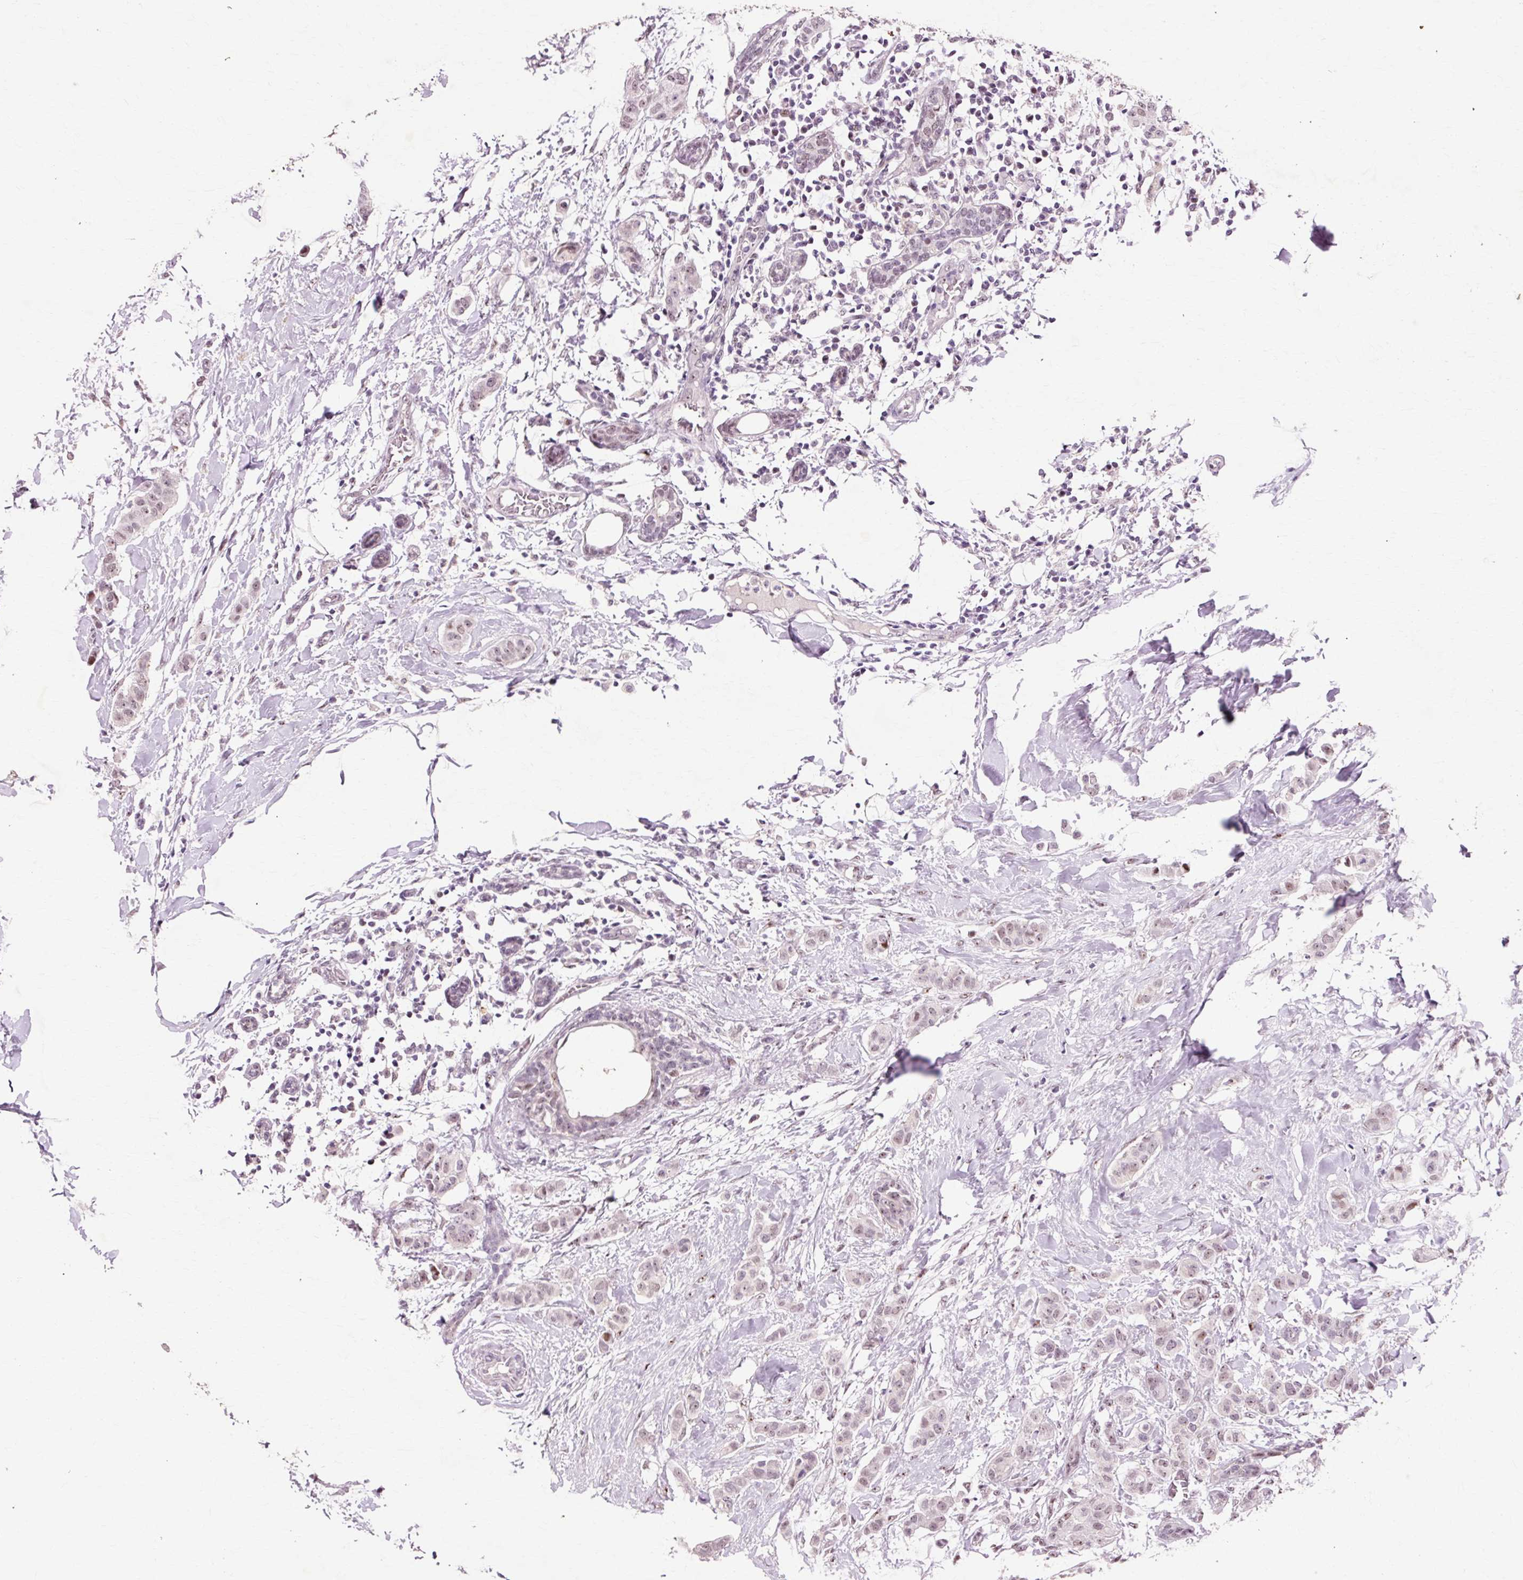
{"staining": {"intensity": "moderate", "quantity": "<25%", "location": "nuclear"}, "tissue": "breast cancer", "cell_type": "Tumor cells", "image_type": "cancer", "snomed": [{"axis": "morphology", "description": "Duct carcinoma"}, {"axis": "topography", "description": "Breast"}], "caption": "The image displays immunohistochemical staining of breast cancer. There is moderate nuclear positivity is present in approximately <25% of tumor cells. (DAB IHC with brightfield microscopy, high magnification).", "gene": "MACROD2", "patient": {"sex": "female", "age": 40}}